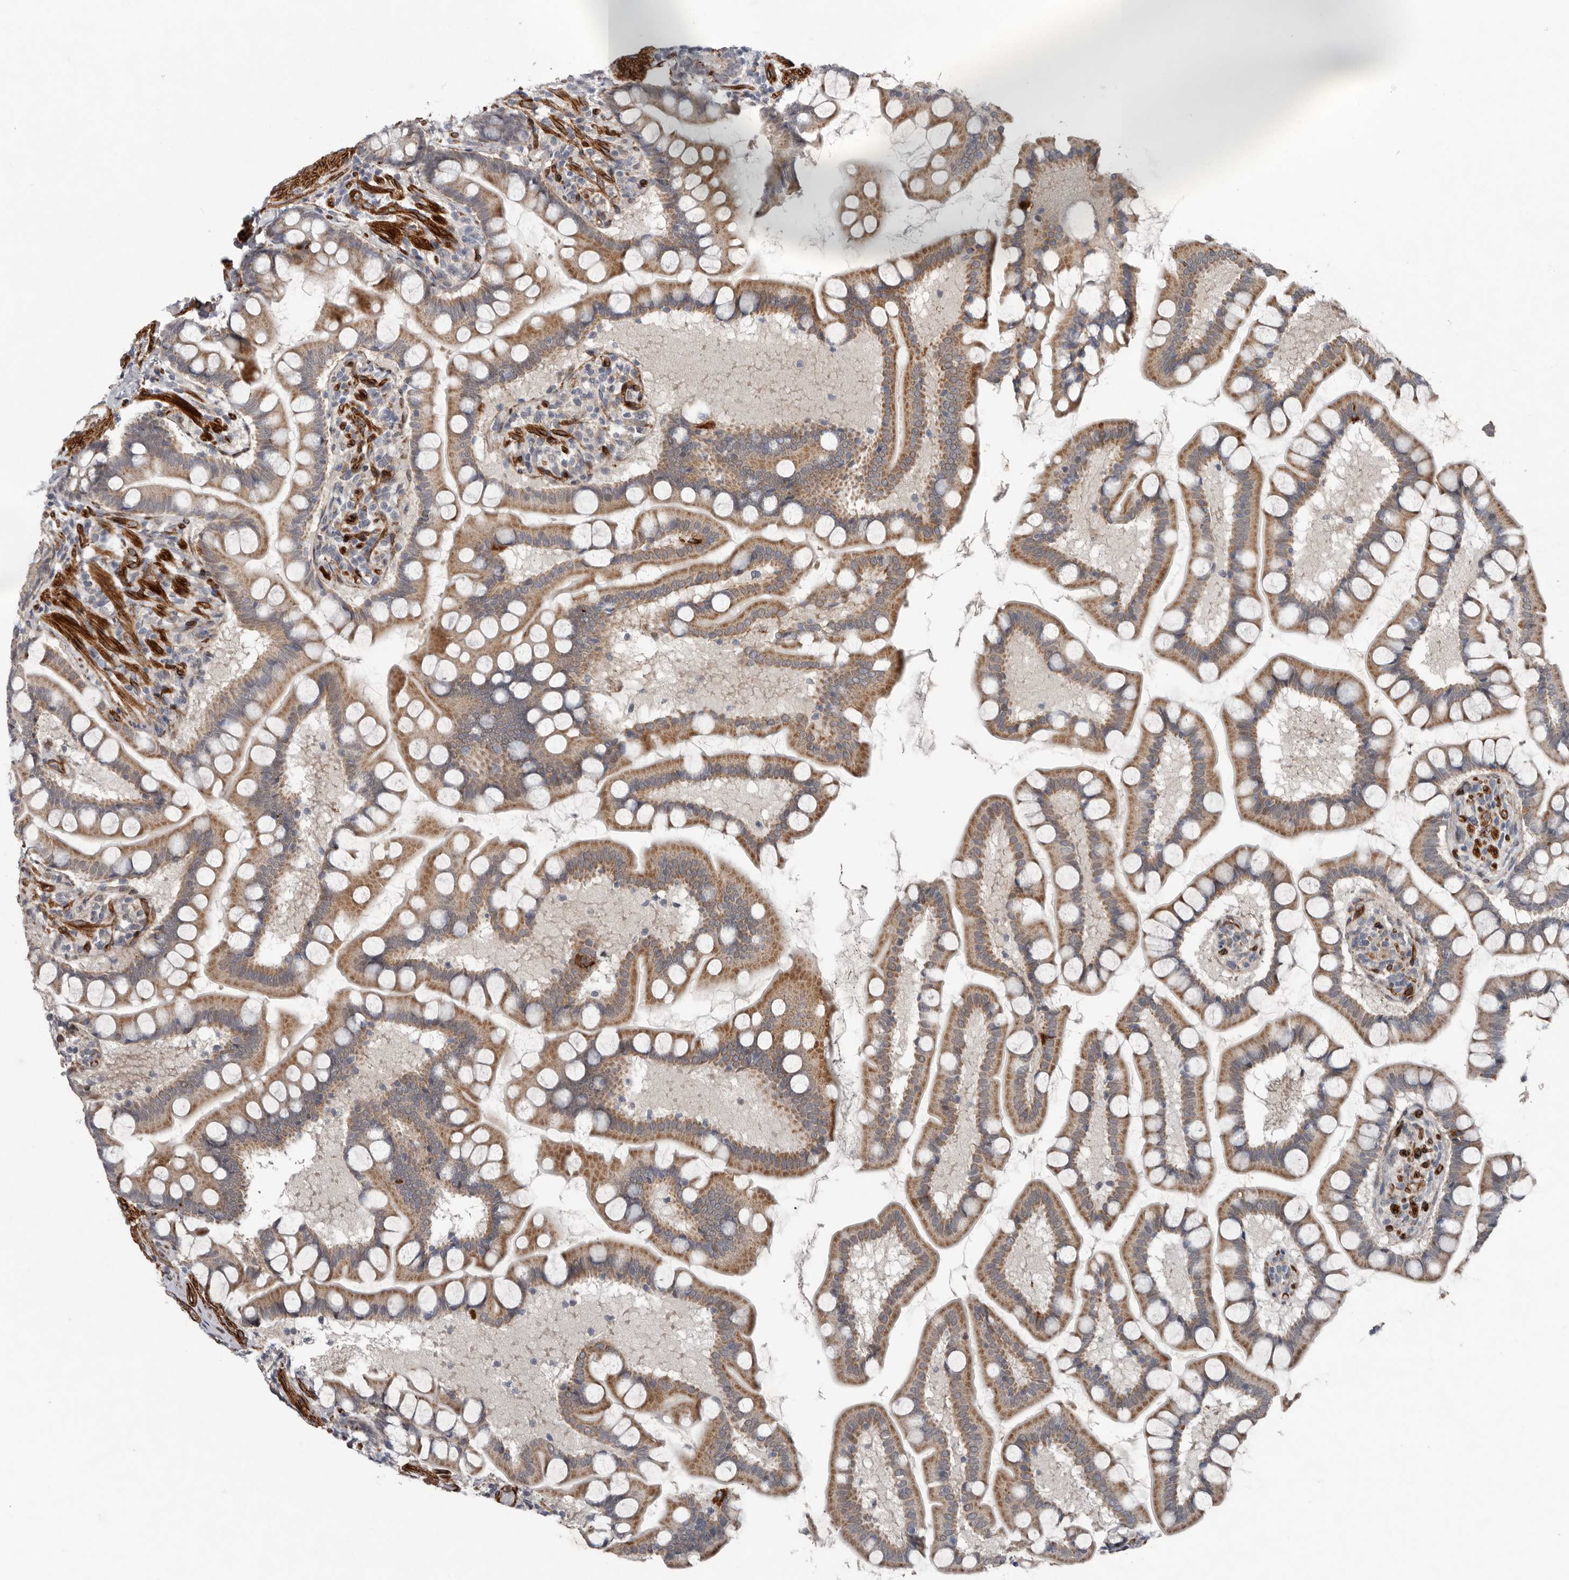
{"staining": {"intensity": "moderate", "quantity": ">75%", "location": "cytoplasmic/membranous"}, "tissue": "small intestine", "cell_type": "Glandular cells", "image_type": "normal", "snomed": [{"axis": "morphology", "description": "Normal tissue, NOS"}, {"axis": "topography", "description": "Small intestine"}], "caption": "Protein staining reveals moderate cytoplasmic/membranous staining in about >75% of glandular cells in unremarkable small intestine.", "gene": "RANBP17", "patient": {"sex": "male", "age": 41}}